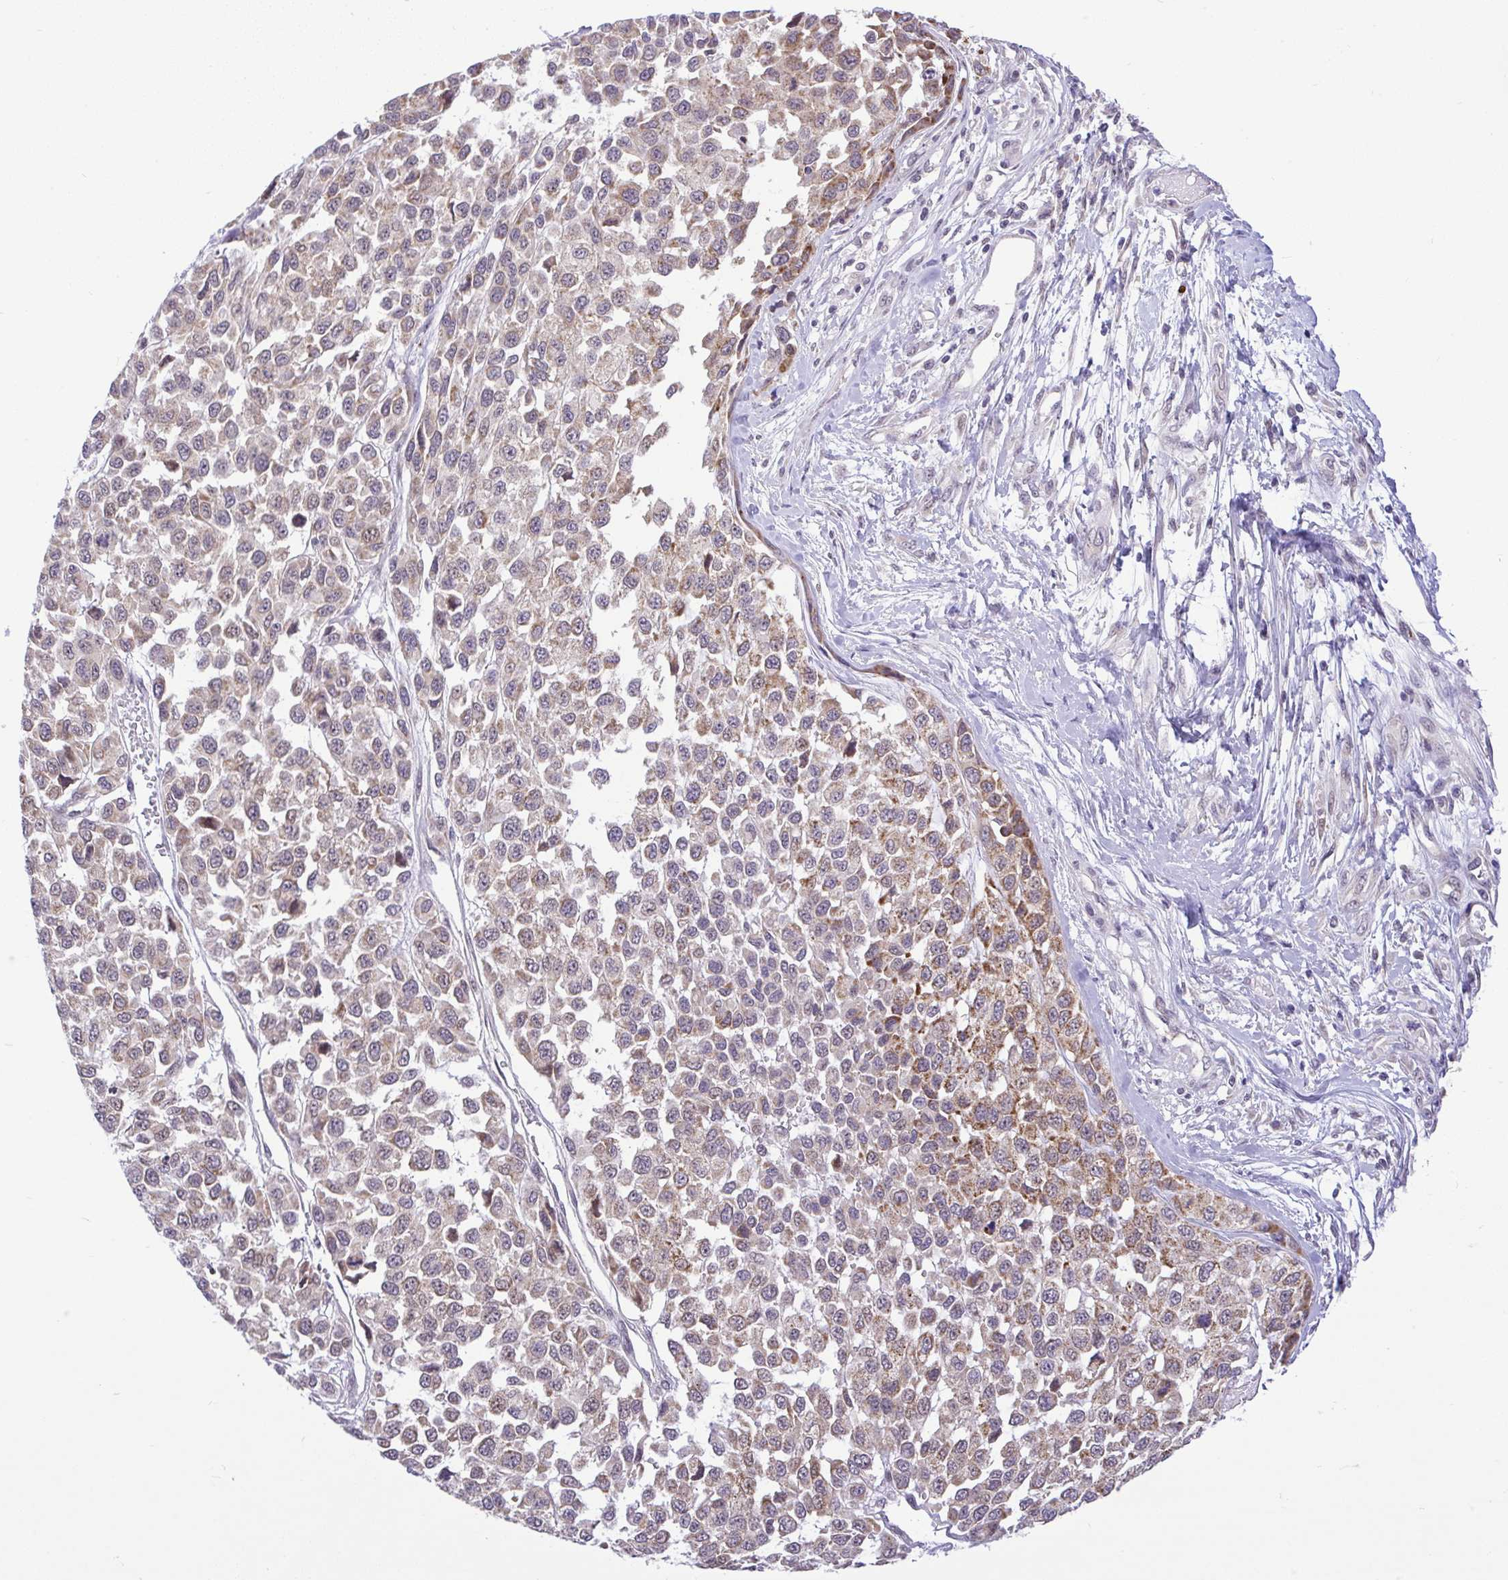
{"staining": {"intensity": "moderate", "quantity": "<25%", "location": "cytoplasmic/membranous"}, "tissue": "melanoma", "cell_type": "Tumor cells", "image_type": "cancer", "snomed": [{"axis": "morphology", "description": "Malignant melanoma, NOS"}, {"axis": "topography", "description": "Skin"}], "caption": "Melanoma stained for a protein shows moderate cytoplasmic/membranous positivity in tumor cells. The protein is stained brown, and the nuclei are stained in blue (DAB (3,3'-diaminobenzidine) IHC with brightfield microscopy, high magnification).", "gene": "PYCR2", "patient": {"sex": "male", "age": 62}}